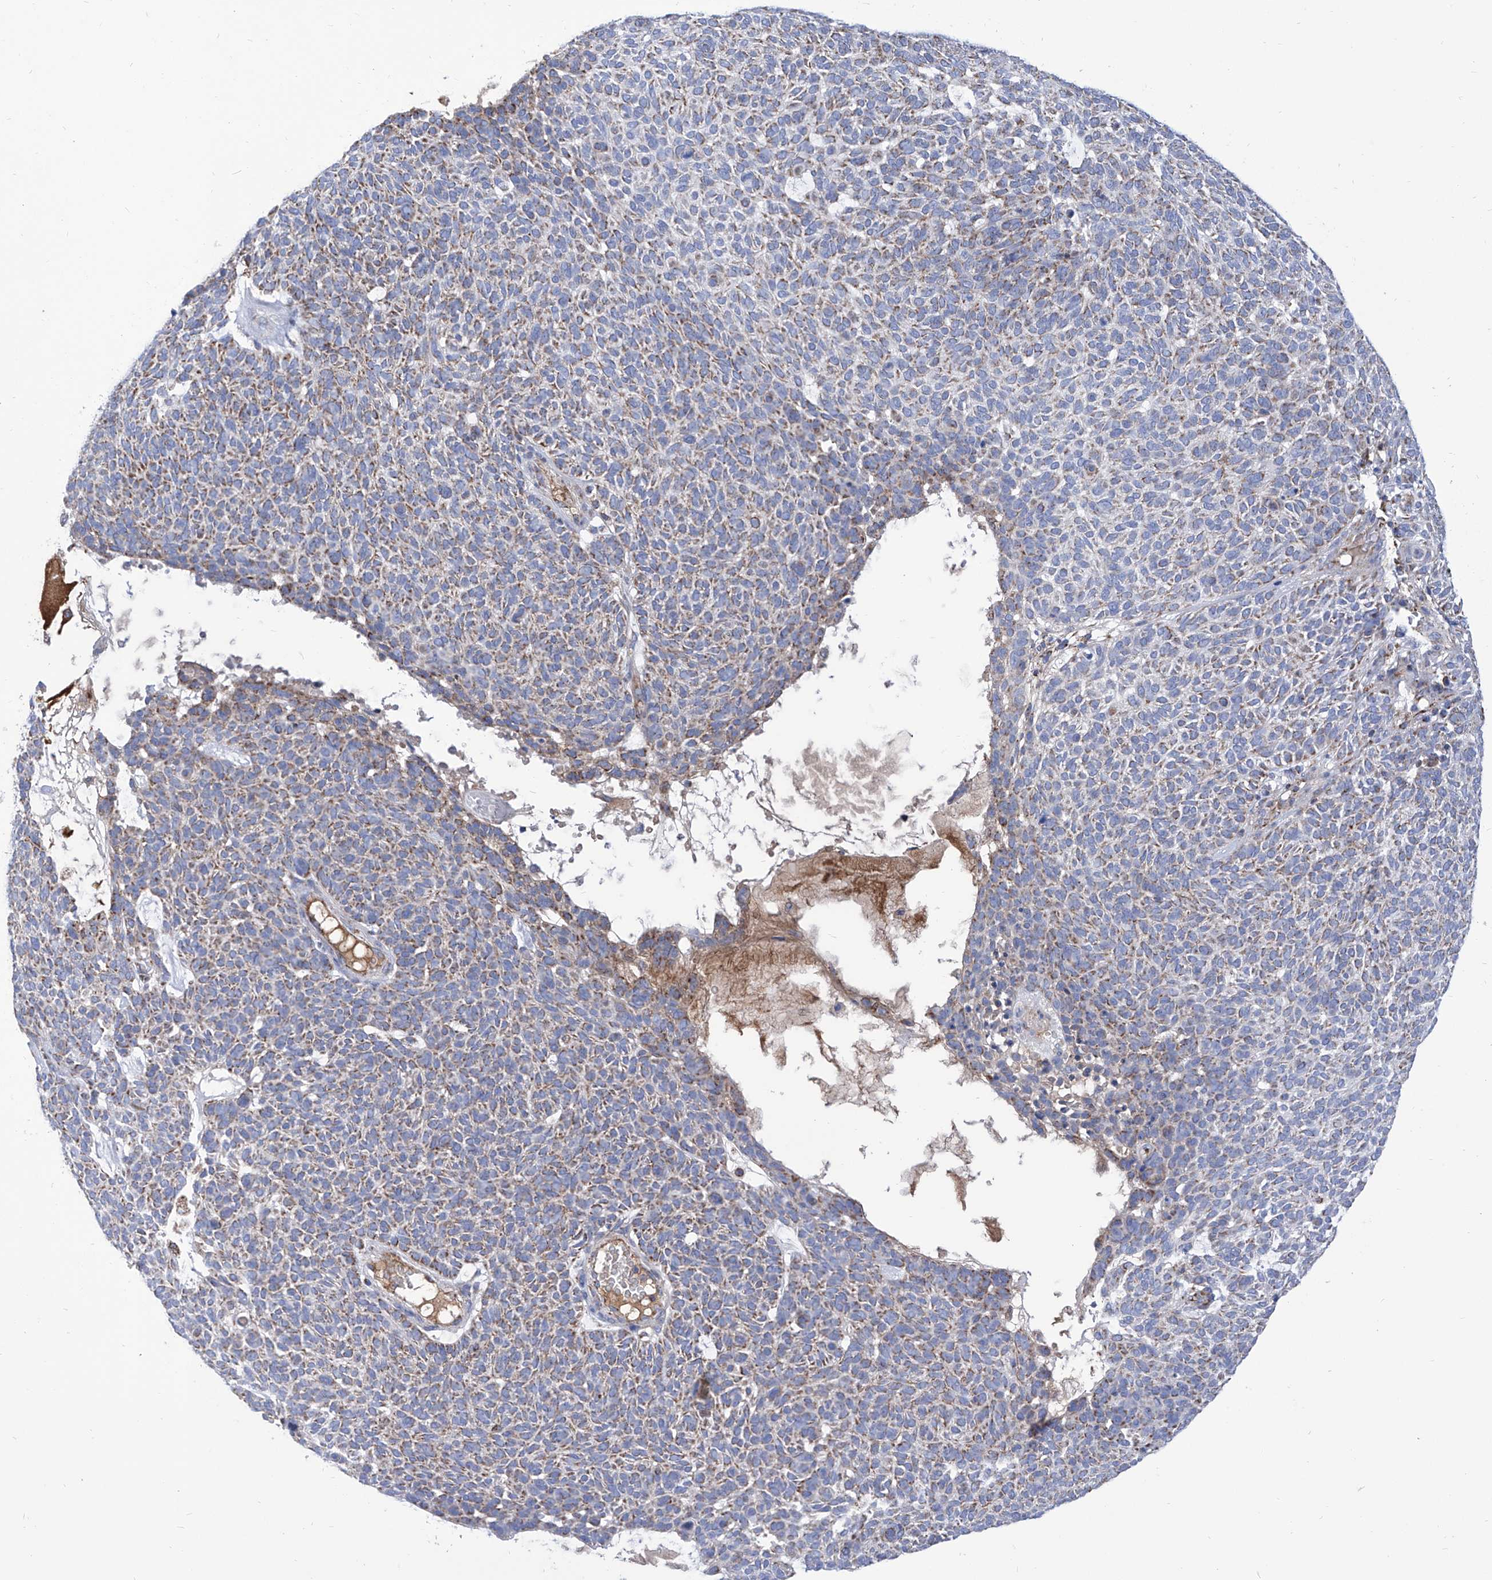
{"staining": {"intensity": "moderate", "quantity": "25%-75%", "location": "cytoplasmic/membranous"}, "tissue": "skin cancer", "cell_type": "Tumor cells", "image_type": "cancer", "snomed": [{"axis": "morphology", "description": "Squamous cell carcinoma, NOS"}, {"axis": "topography", "description": "Skin"}], "caption": "Immunohistochemical staining of human squamous cell carcinoma (skin) reveals medium levels of moderate cytoplasmic/membranous protein positivity in approximately 25%-75% of tumor cells. The staining was performed using DAB to visualize the protein expression in brown, while the nuclei were stained in blue with hematoxylin (Magnification: 20x).", "gene": "SRBD1", "patient": {"sex": "female", "age": 90}}